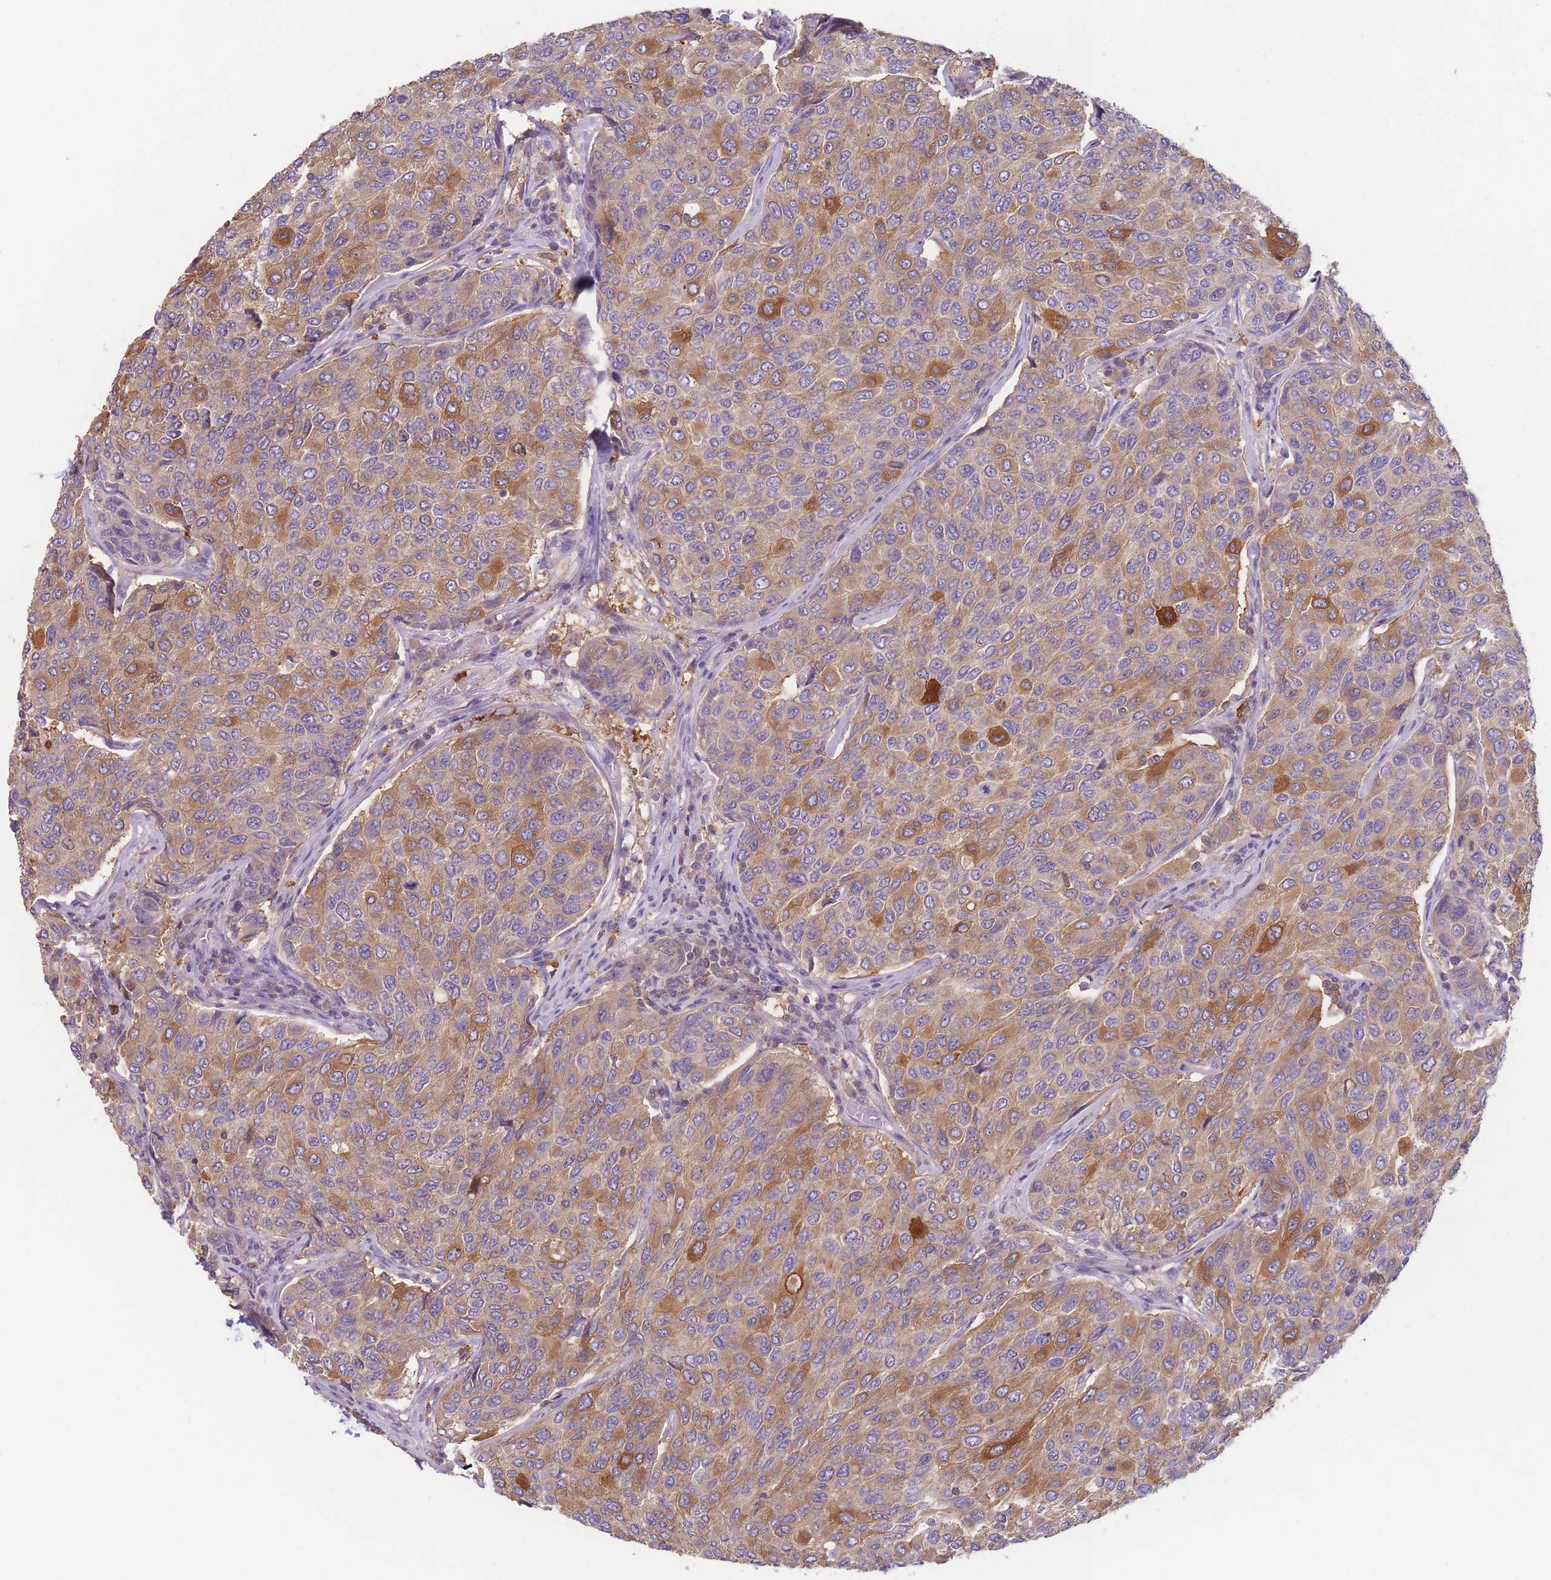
{"staining": {"intensity": "moderate", "quantity": ">75%", "location": "cytoplasmic/membranous"}, "tissue": "breast cancer", "cell_type": "Tumor cells", "image_type": "cancer", "snomed": [{"axis": "morphology", "description": "Duct carcinoma"}, {"axis": "topography", "description": "Breast"}], "caption": "Brown immunohistochemical staining in human breast cancer (intraductal carcinoma) demonstrates moderate cytoplasmic/membranous positivity in about >75% of tumor cells. The protein is shown in brown color, while the nuclei are stained blue.", "gene": "ST3GAL4", "patient": {"sex": "female", "age": 55}}